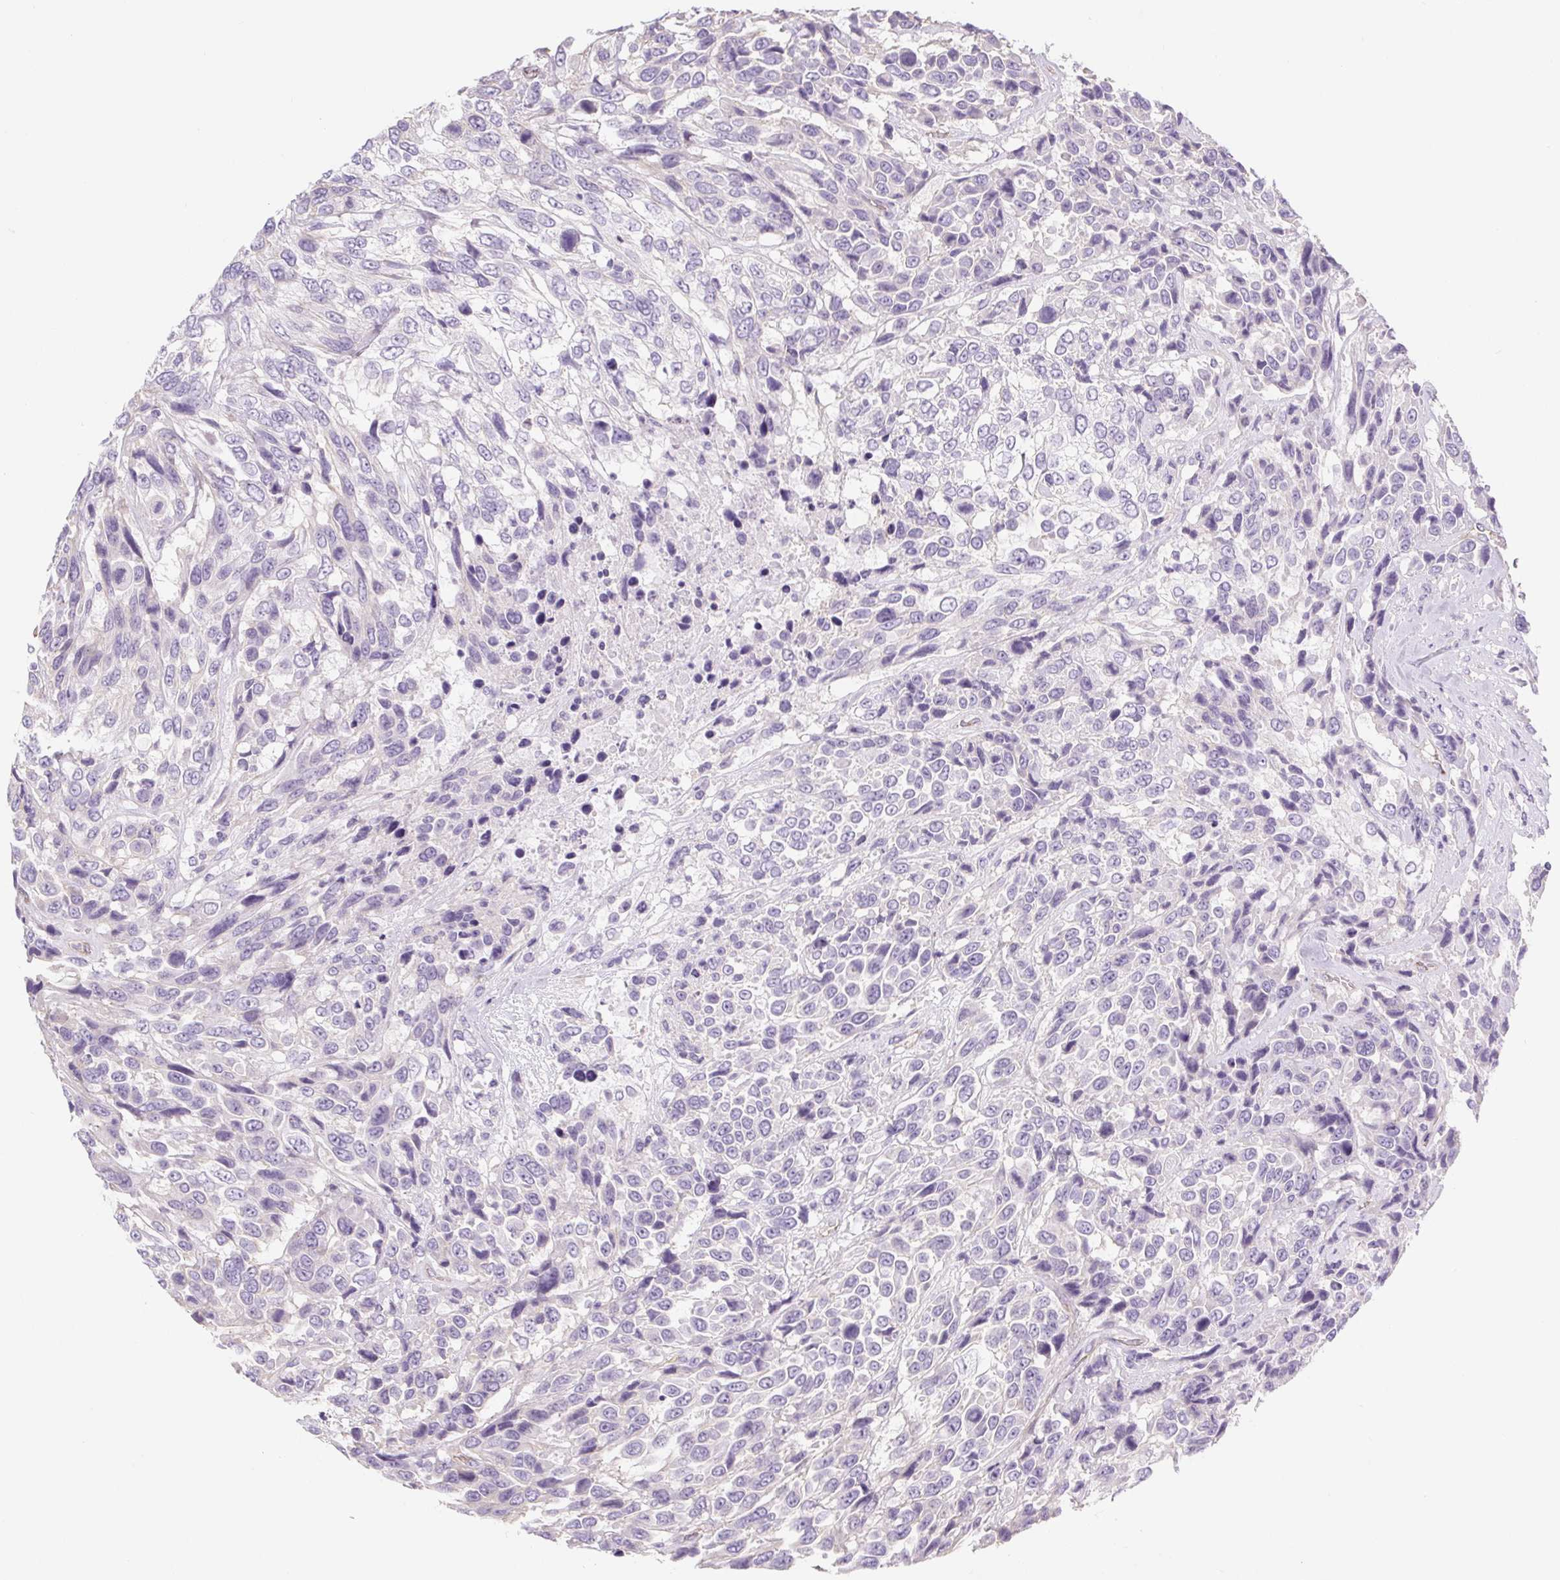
{"staining": {"intensity": "negative", "quantity": "none", "location": "none"}, "tissue": "urothelial cancer", "cell_type": "Tumor cells", "image_type": "cancer", "snomed": [{"axis": "morphology", "description": "Urothelial carcinoma, High grade"}, {"axis": "topography", "description": "Urinary bladder"}], "caption": "Tumor cells show no significant expression in urothelial cancer.", "gene": "BCAS1", "patient": {"sex": "female", "age": 70}}